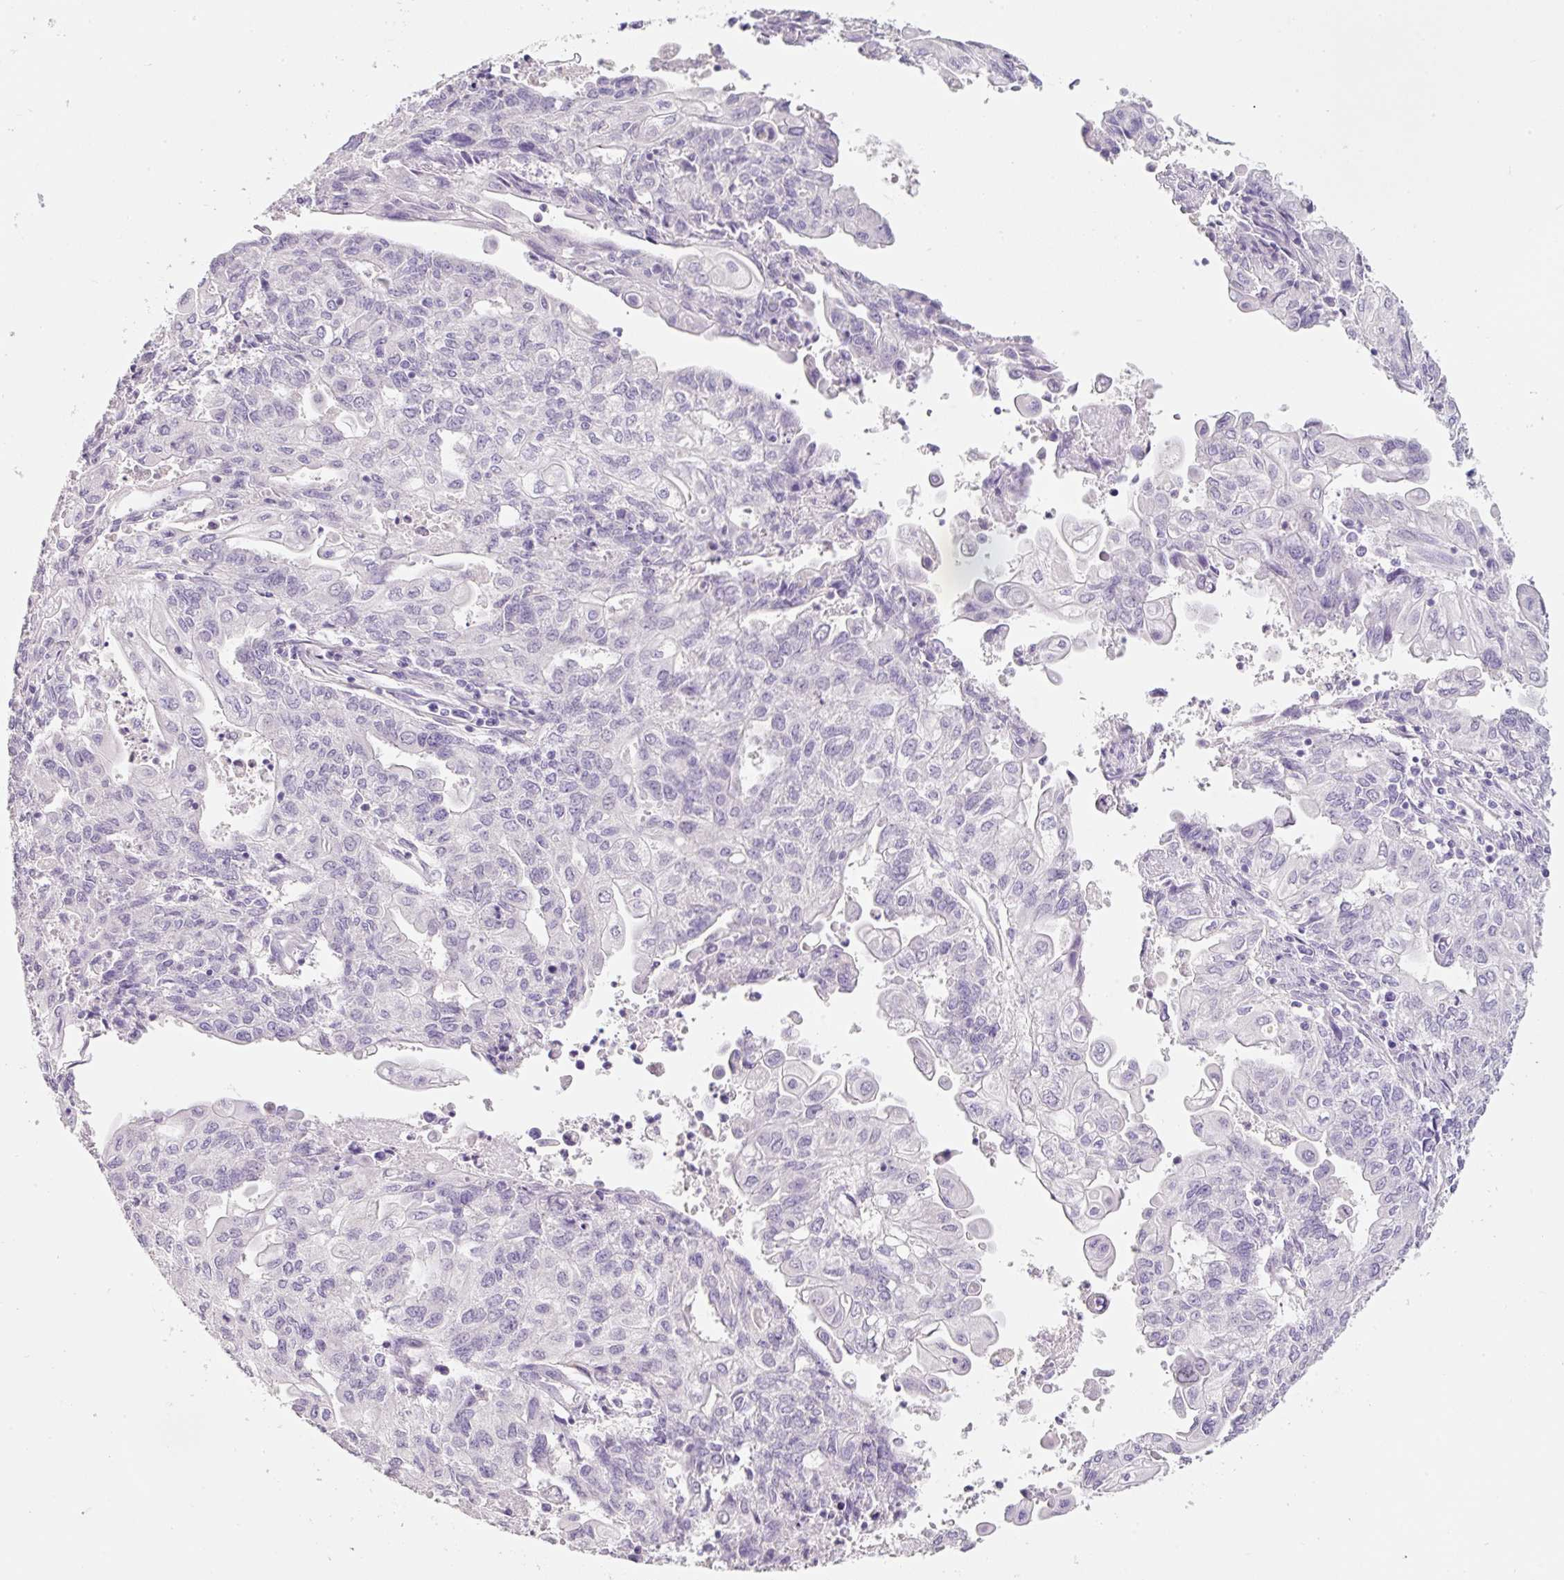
{"staining": {"intensity": "negative", "quantity": "none", "location": "none"}, "tissue": "endometrial cancer", "cell_type": "Tumor cells", "image_type": "cancer", "snomed": [{"axis": "morphology", "description": "Adenocarcinoma, NOS"}, {"axis": "topography", "description": "Endometrium"}], "caption": "The histopathology image displays no staining of tumor cells in adenocarcinoma (endometrial).", "gene": "SYP", "patient": {"sex": "female", "age": 54}}